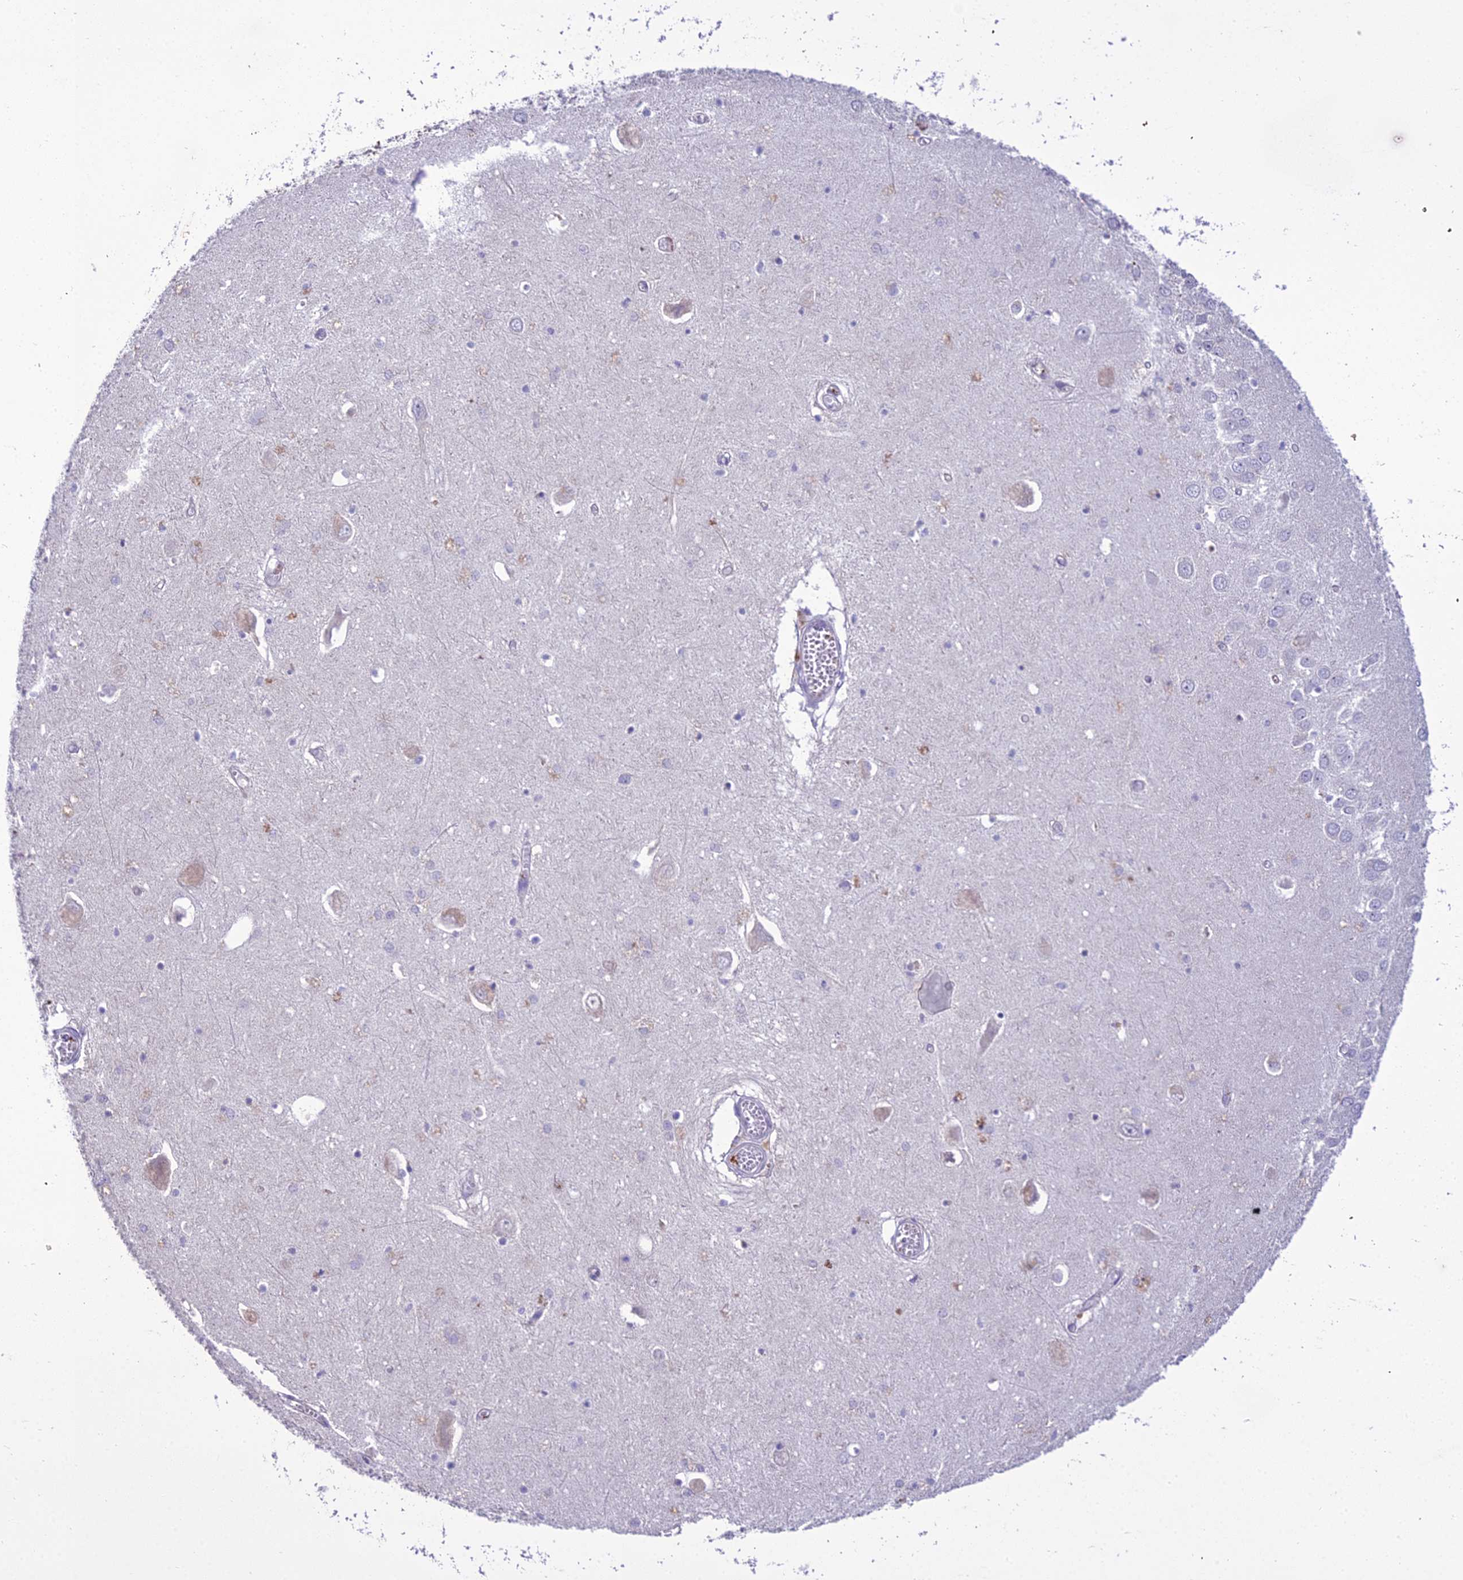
{"staining": {"intensity": "negative", "quantity": "none", "location": "none"}, "tissue": "hippocampus", "cell_type": "Glial cells", "image_type": "normal", "snomed": [{"axis": "morphology", "description": "Normal tissue, NOS"}, {"axis": "topography", "description": "Hippocampus"}], "caption": "Protein analysis of benign hippocampus reveals no significant positivity in glial cells. (DAB (3,3'-diaminobenzidine) immunohistochemistry (IHC) visualized using brightfield microscopy, high magnification).", "gene": "SCRT1", "patient": {"sex": "male", "age": 70}}